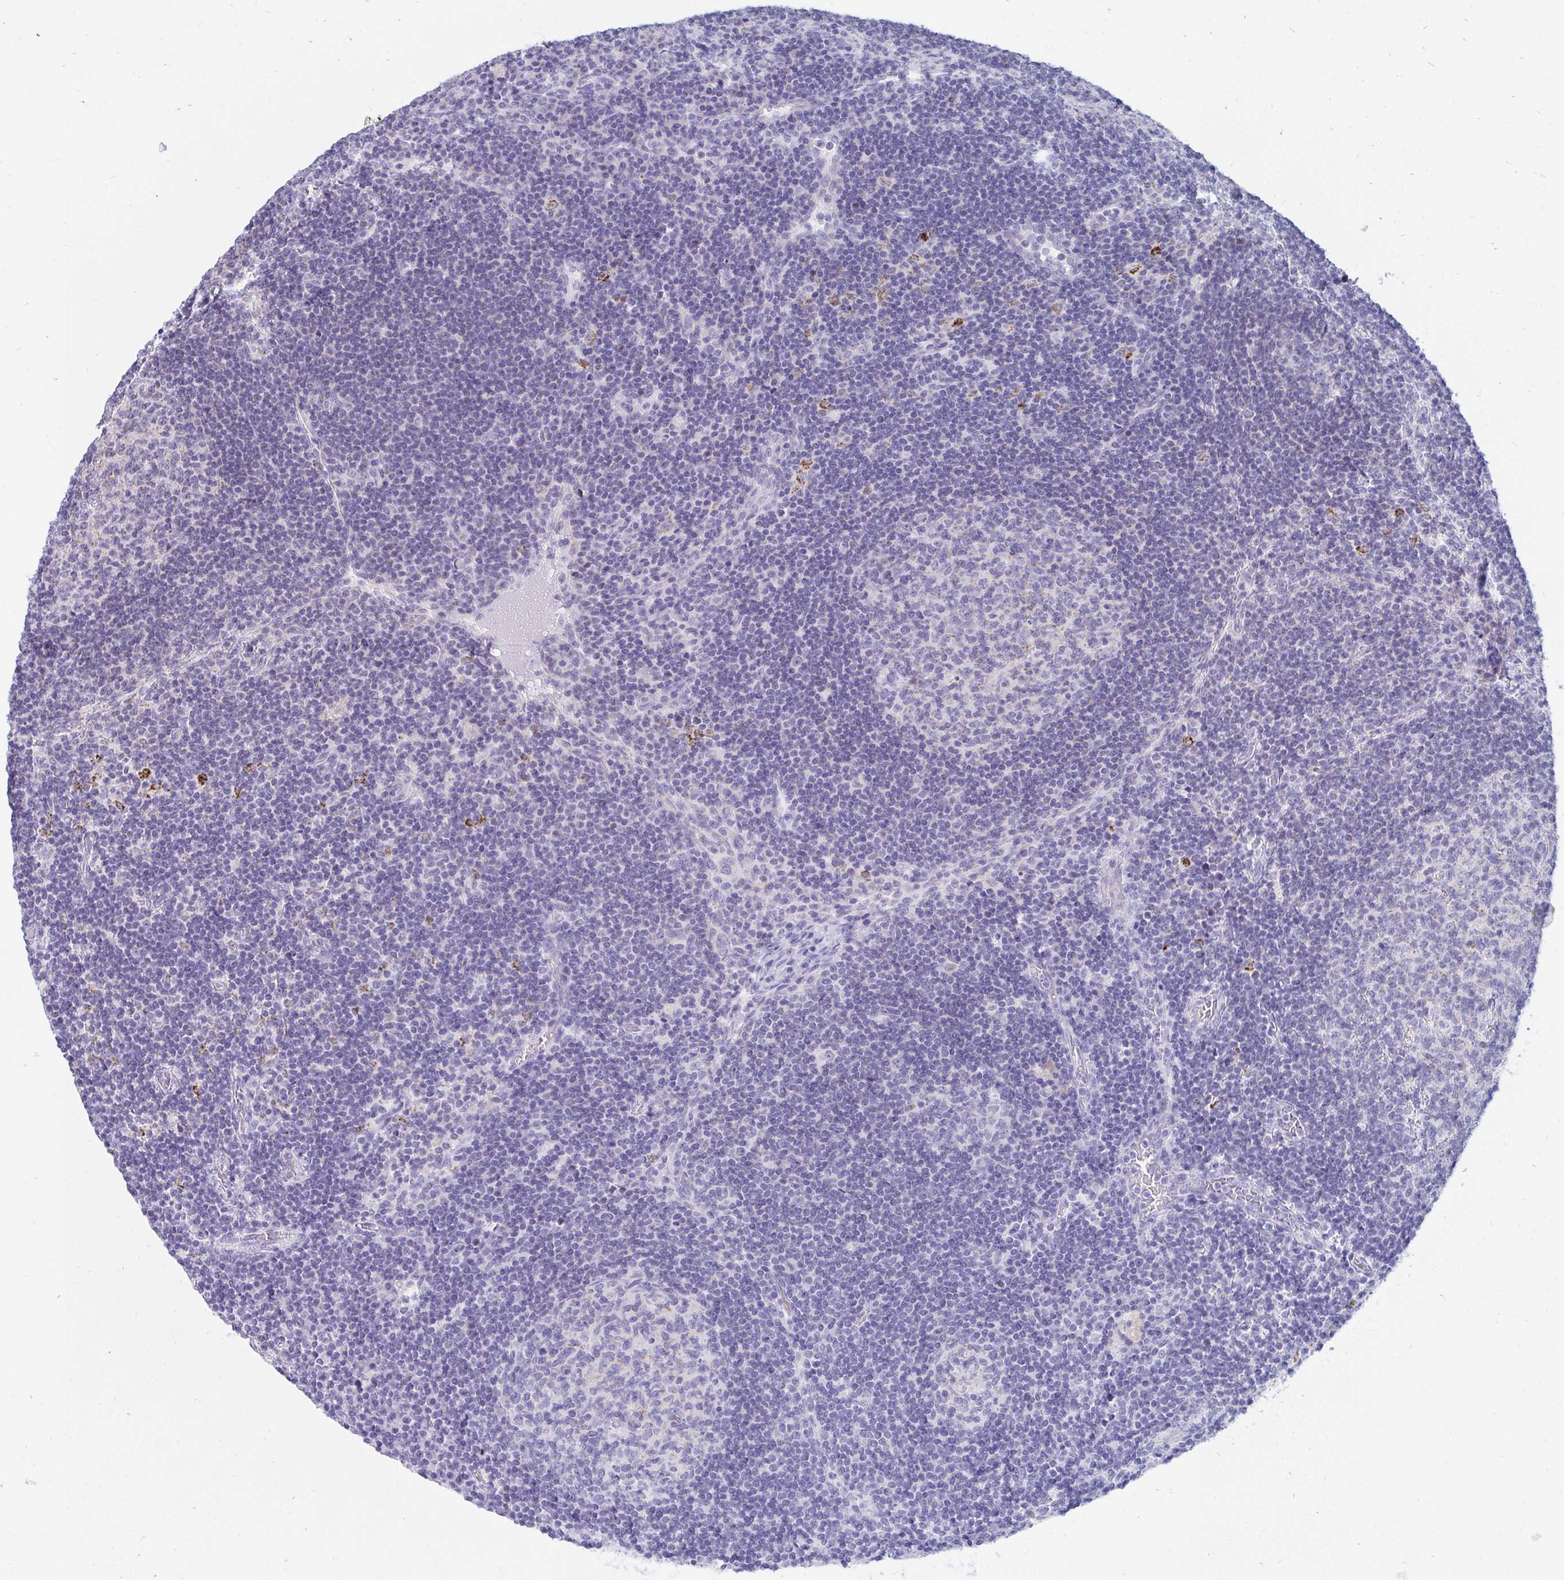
{"staining": {"intensity": "negative", "quantity": "none", "location": "none"}, "tissue": "lymph node", "cell_type": "Germinal center cells", "image_type": "normal", "snomed": [{"axis": "morphology", "description": "Normal tissue, NOS"}, {"axis": "topography", "description": "Lymph node"}], "caption": "Immunohistochemistry of benign lymph node displays no positivity in germinal center cells. Nuclei are stained in blue.", "gene": "PC", "patient": {"sex": "male", "age": 67}}